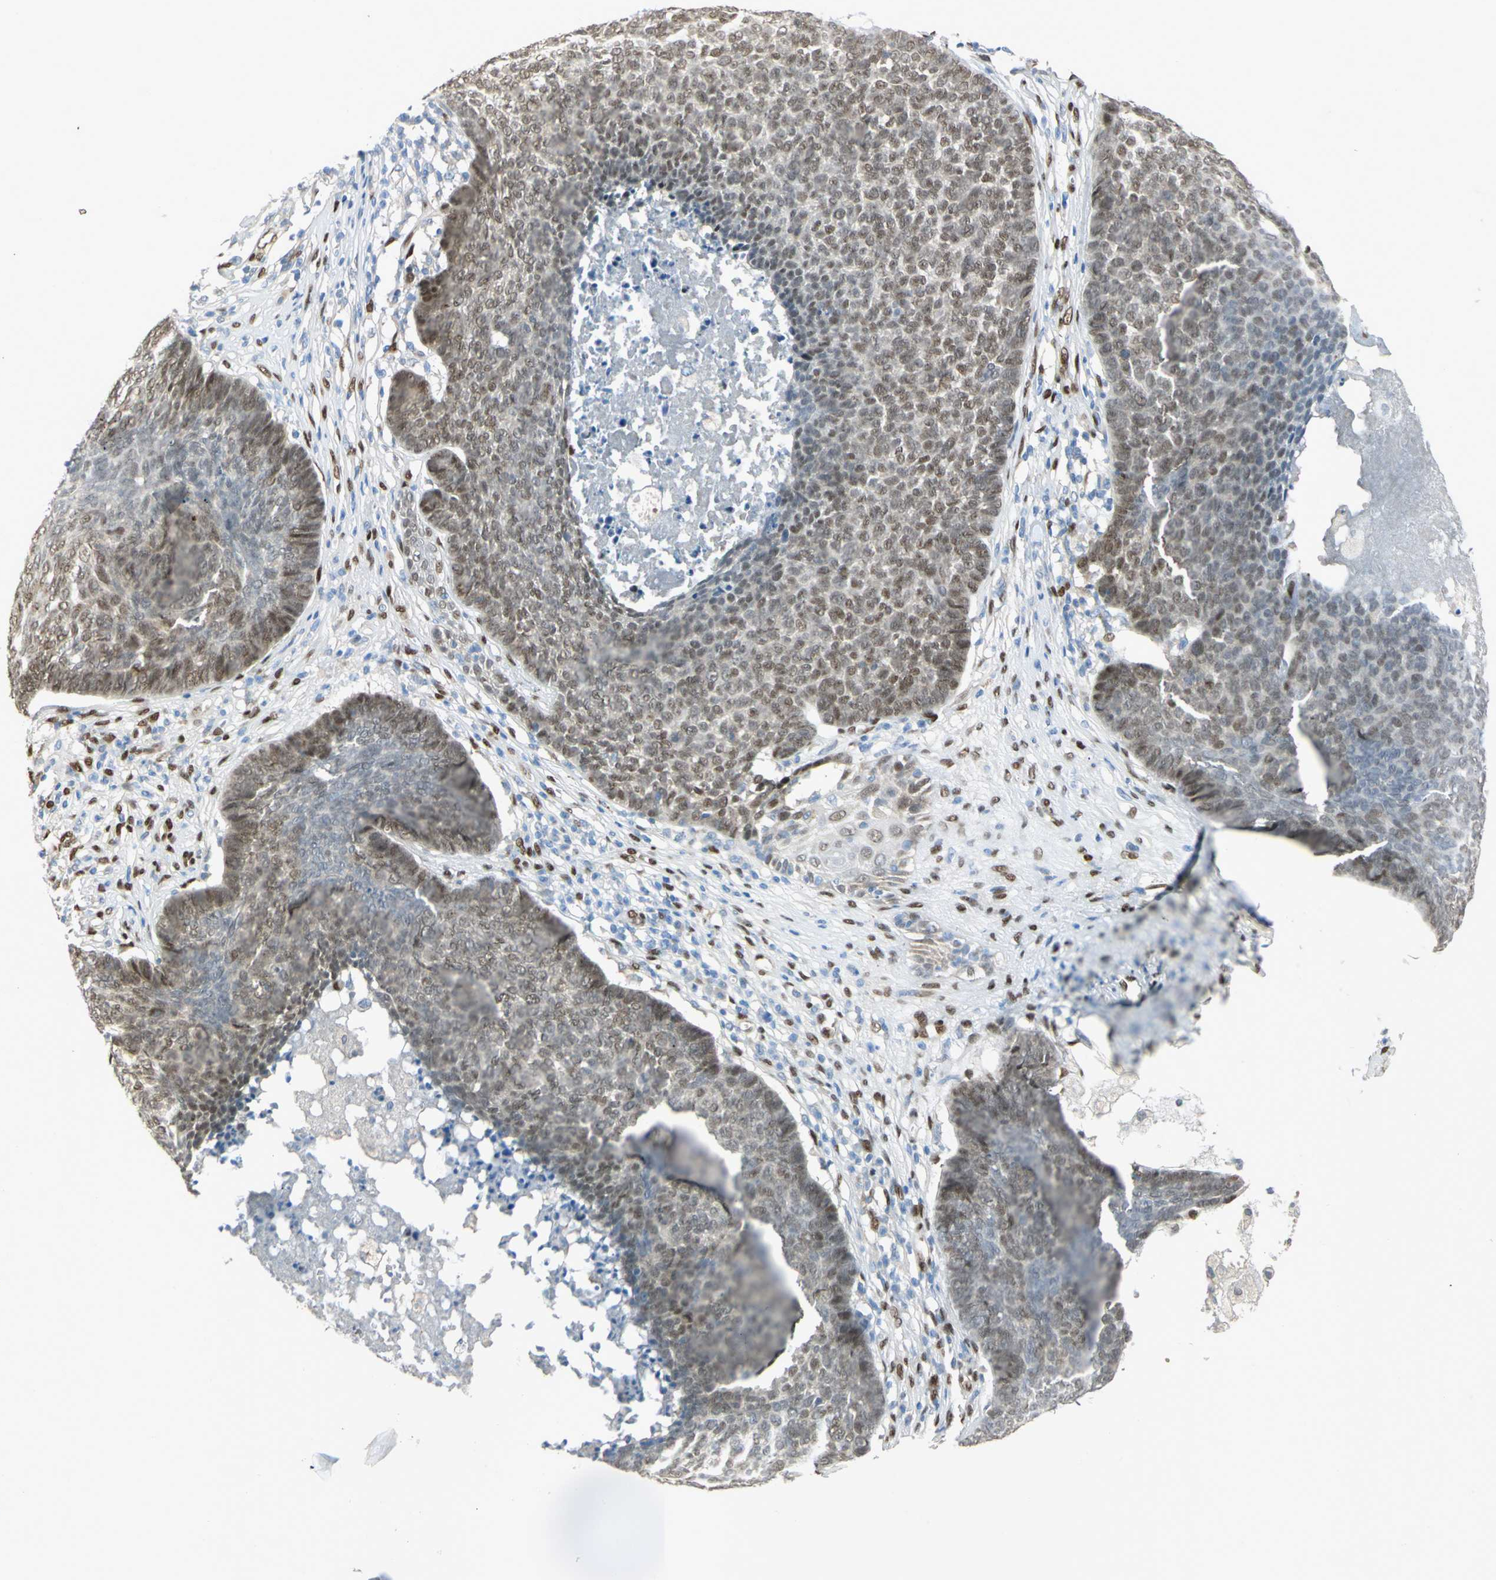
{"staining": {"intensity": "moderate", "quantity": ">75%", "location": "nuclear"}, "tissue": "skin cancer", "cell_type": "Tumor cells", "image_type": "cancer", "snomed": [{"axis": "morphology", "description": "Basal cell carcinoma"}, {"axis": "topography", "description": "Skin"}], "caption": "A brown stain shows moderate nuclear staining of a protein in basal cell carcinoma (skin) tumor cells. (brown staining indicates protein expression, while blue staining denotes nuclei).", "gene": "RBFOX2", "patient": {"sex": "male", "age": 84}}